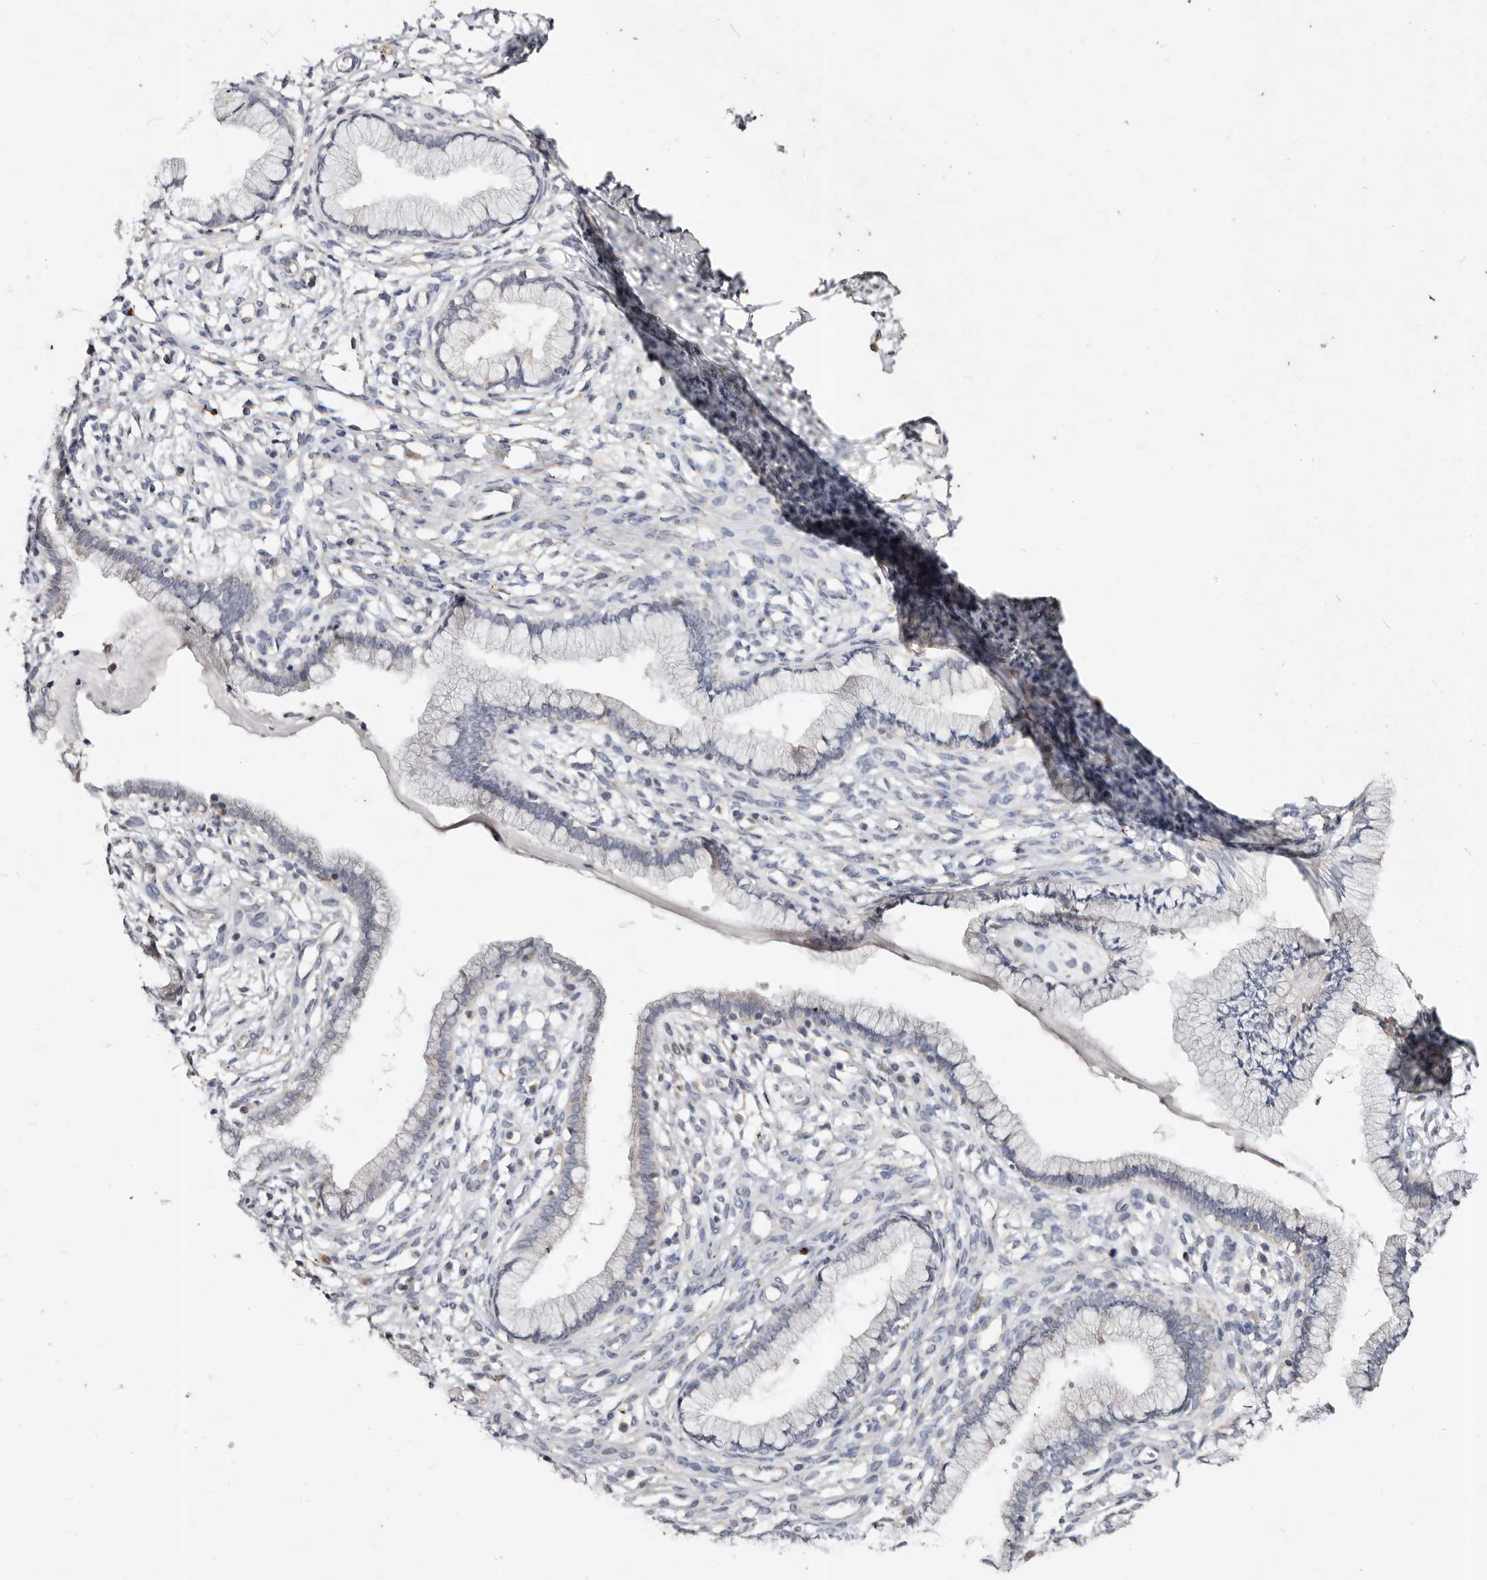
{"staining": {"intensity": "negative", "quantity": "none", "location": "none"}, "tissue": "cervix", "cell_type": "Glandular cells", "image_type": "normal", "snomed": [{"axis": "morphology", "description": "Normal tissue, NOS"}, {"axis": "topography", "description": "Cervix"}], "caption": "An immunohistochemistry (IHC) histopathology image of benign cervix is shown. There is no staining in glandular cells of cervix.", "gene": "THBS3", "patient": {"sex": "female", "age": 36}}